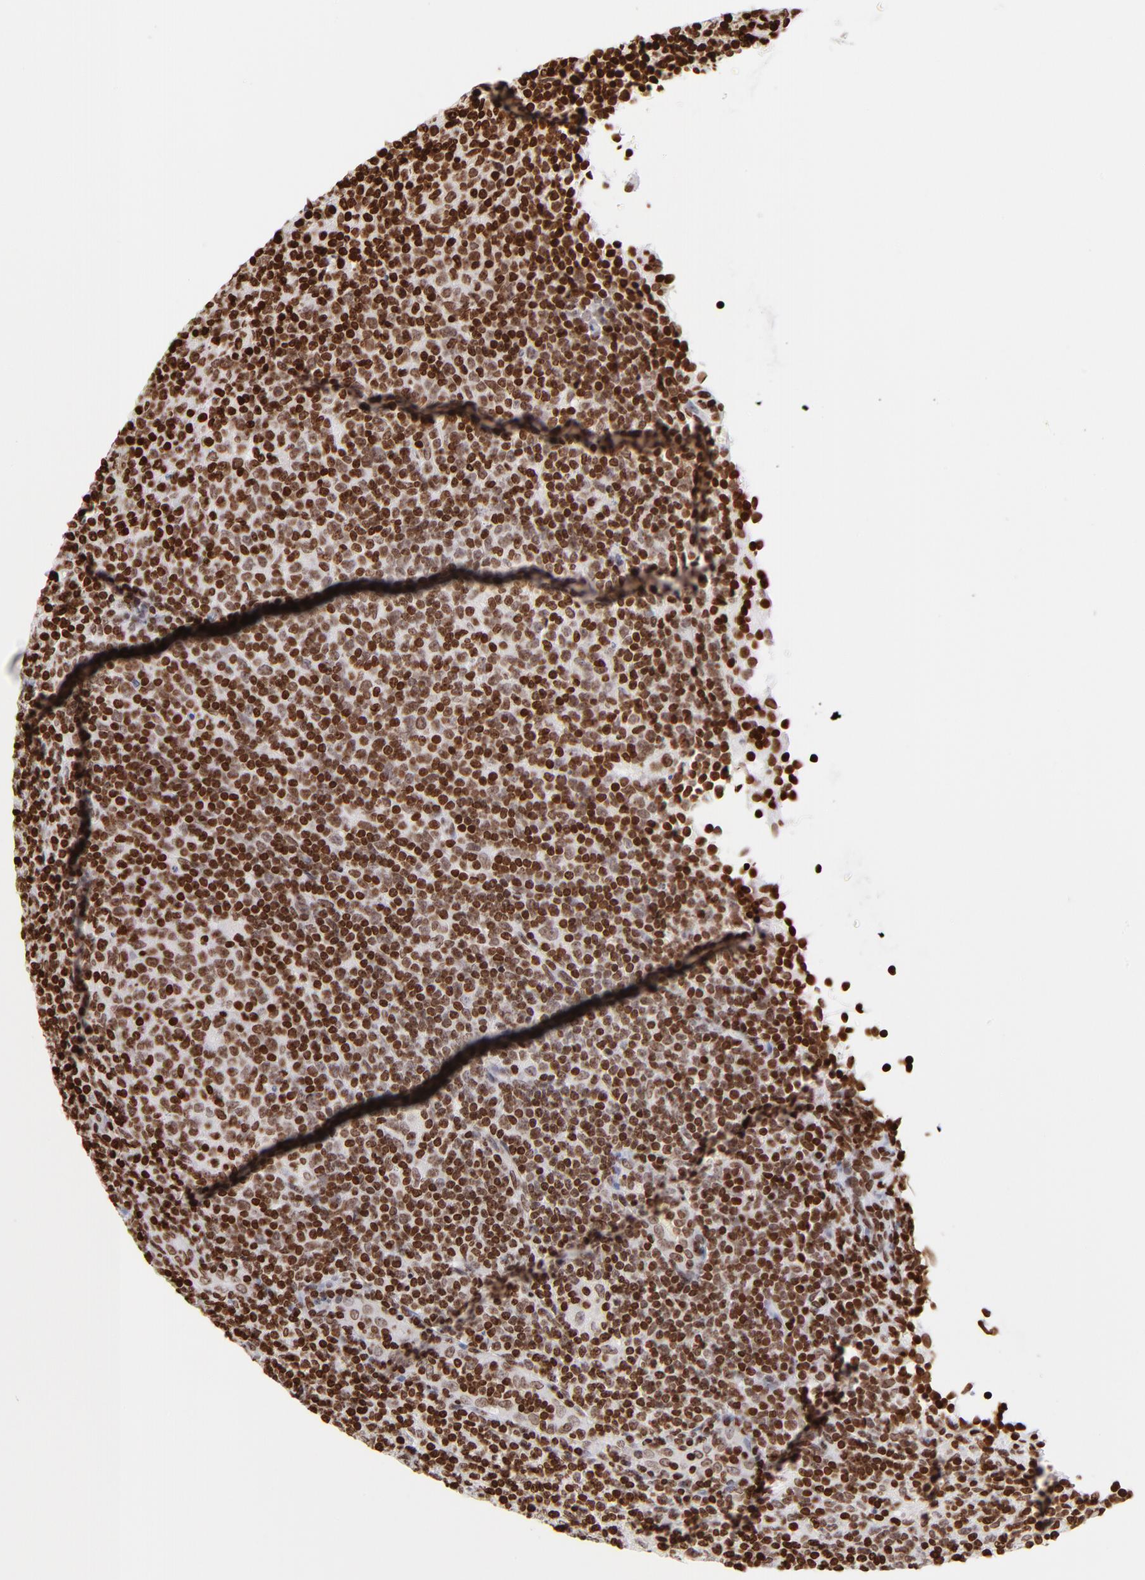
{"staining": {"intensity": "strong", "quantity": ">75%", "location": "nuclear"}, "tissue": "lymphoma", "cell_type": "Tumor cells", "image_type": "cancer", "snomed": [{"axis": "morphology", "description": "Malignant lymphoma, non-Hodgkin's type, Low grade"}, {"axis": "topography", "description": "Lymph node"}], "caption": "Protein analysis of lymphoma tissue displays strong nuclear positivity in about >75% of tumor cells. (IHC, brightfield microscopy, high magnification).", "gene": "RTL4", "patient": {"sex": "male", "age": 70}}